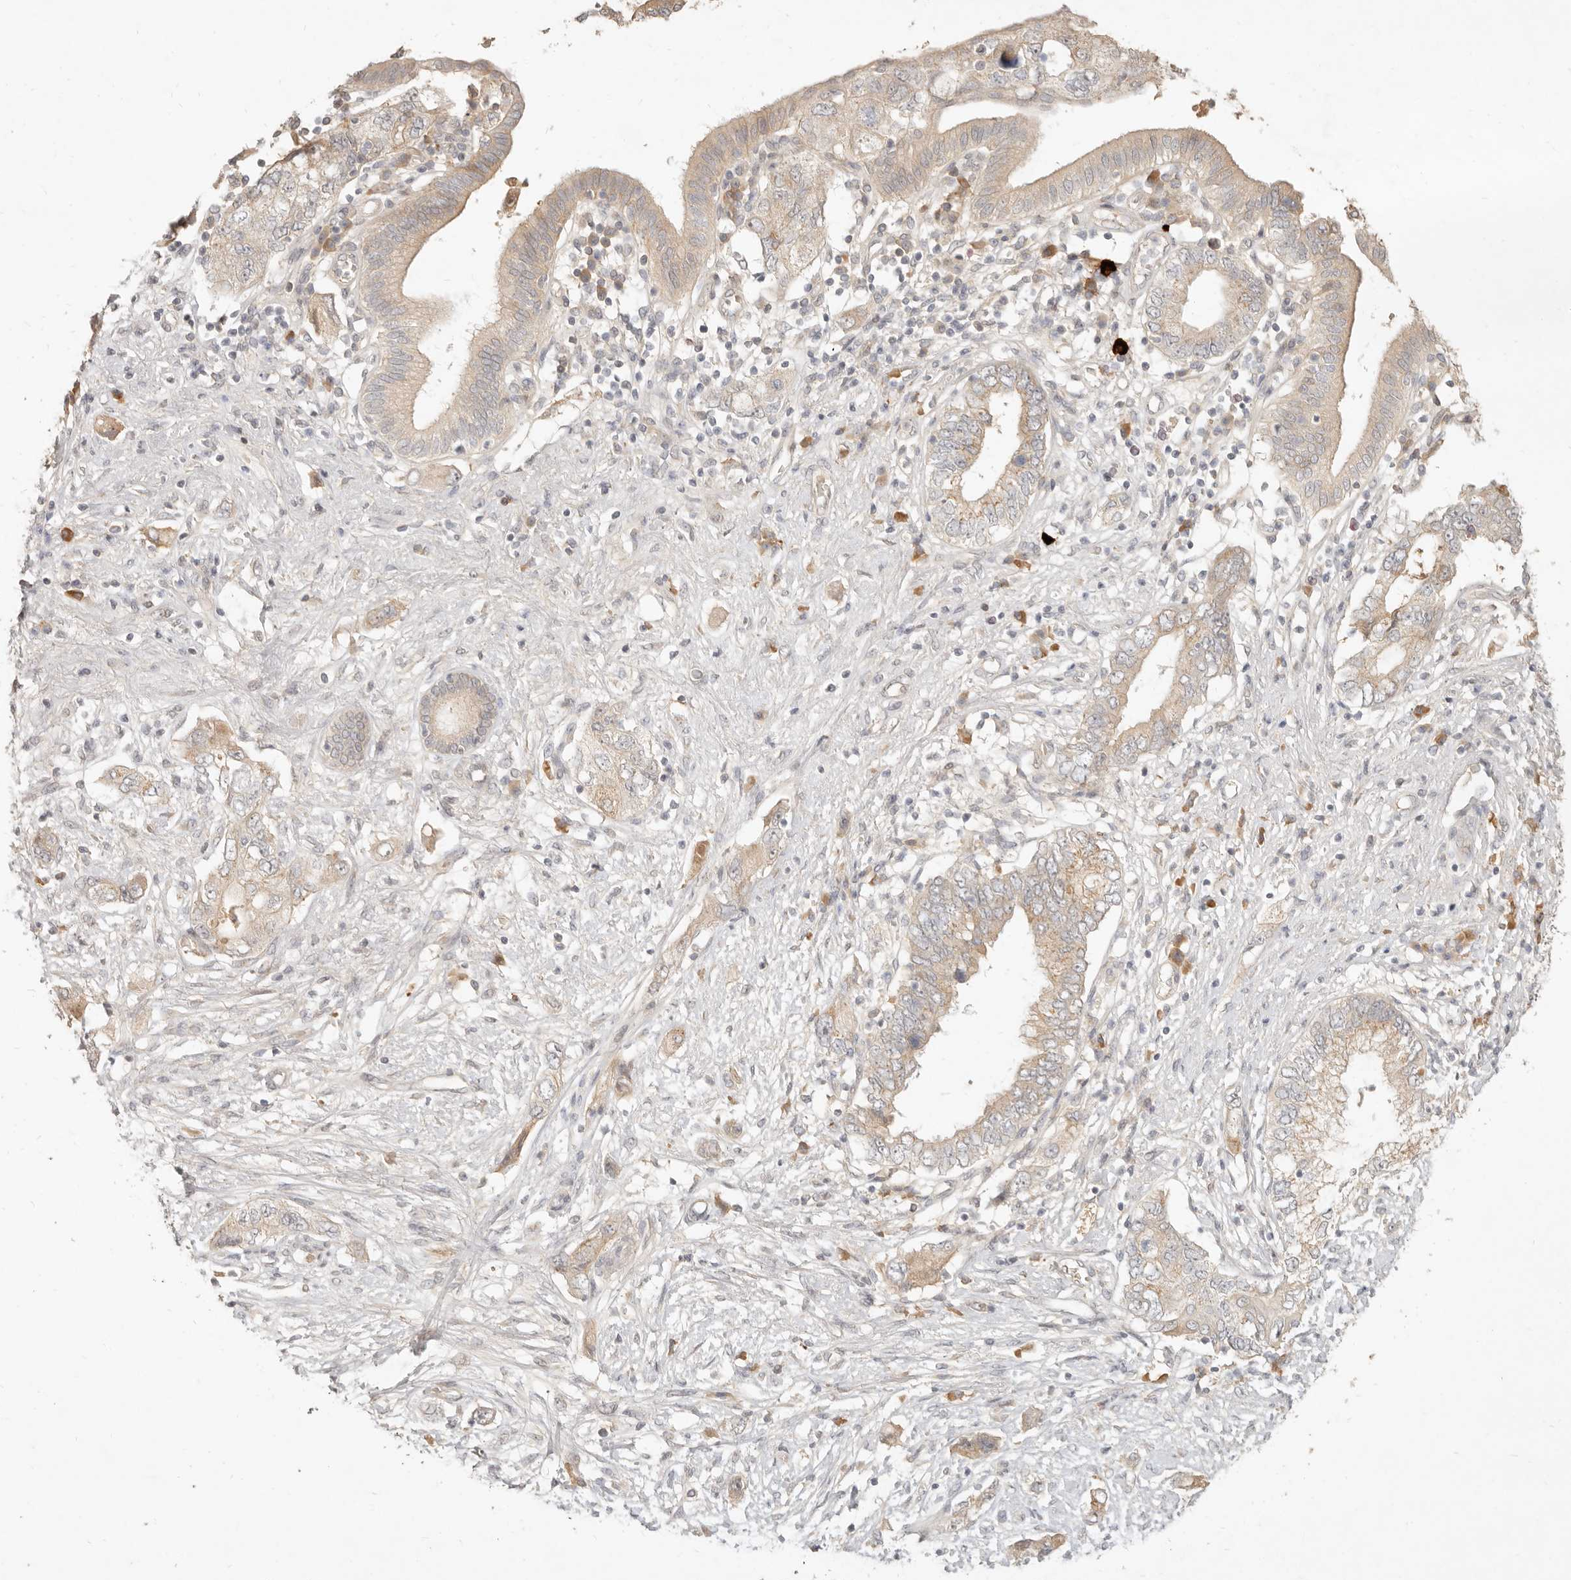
{"staining": {"intensity": "weak", "quantity": ">75%", "location": "cytoplasmic/membranous"}, "tissue": "pancreatic cancer", "cell_type": "Tumor cells", "image_type": "cancer", "snomed": [{"axis": "morphology", "description": "Adenocarcinoma, NOS"}, {"axis": "topography", "description": "Pancreas"}], "caption": "Immunohistochemical staining of pancreatic cancer (adenocarcinoma) exhibits low levels of weak cytoplasmic/membranous protein staining in about >75% of tumor cells.", "gene": "UBXN11", "patient": {"sex": "female", "age": 73}}